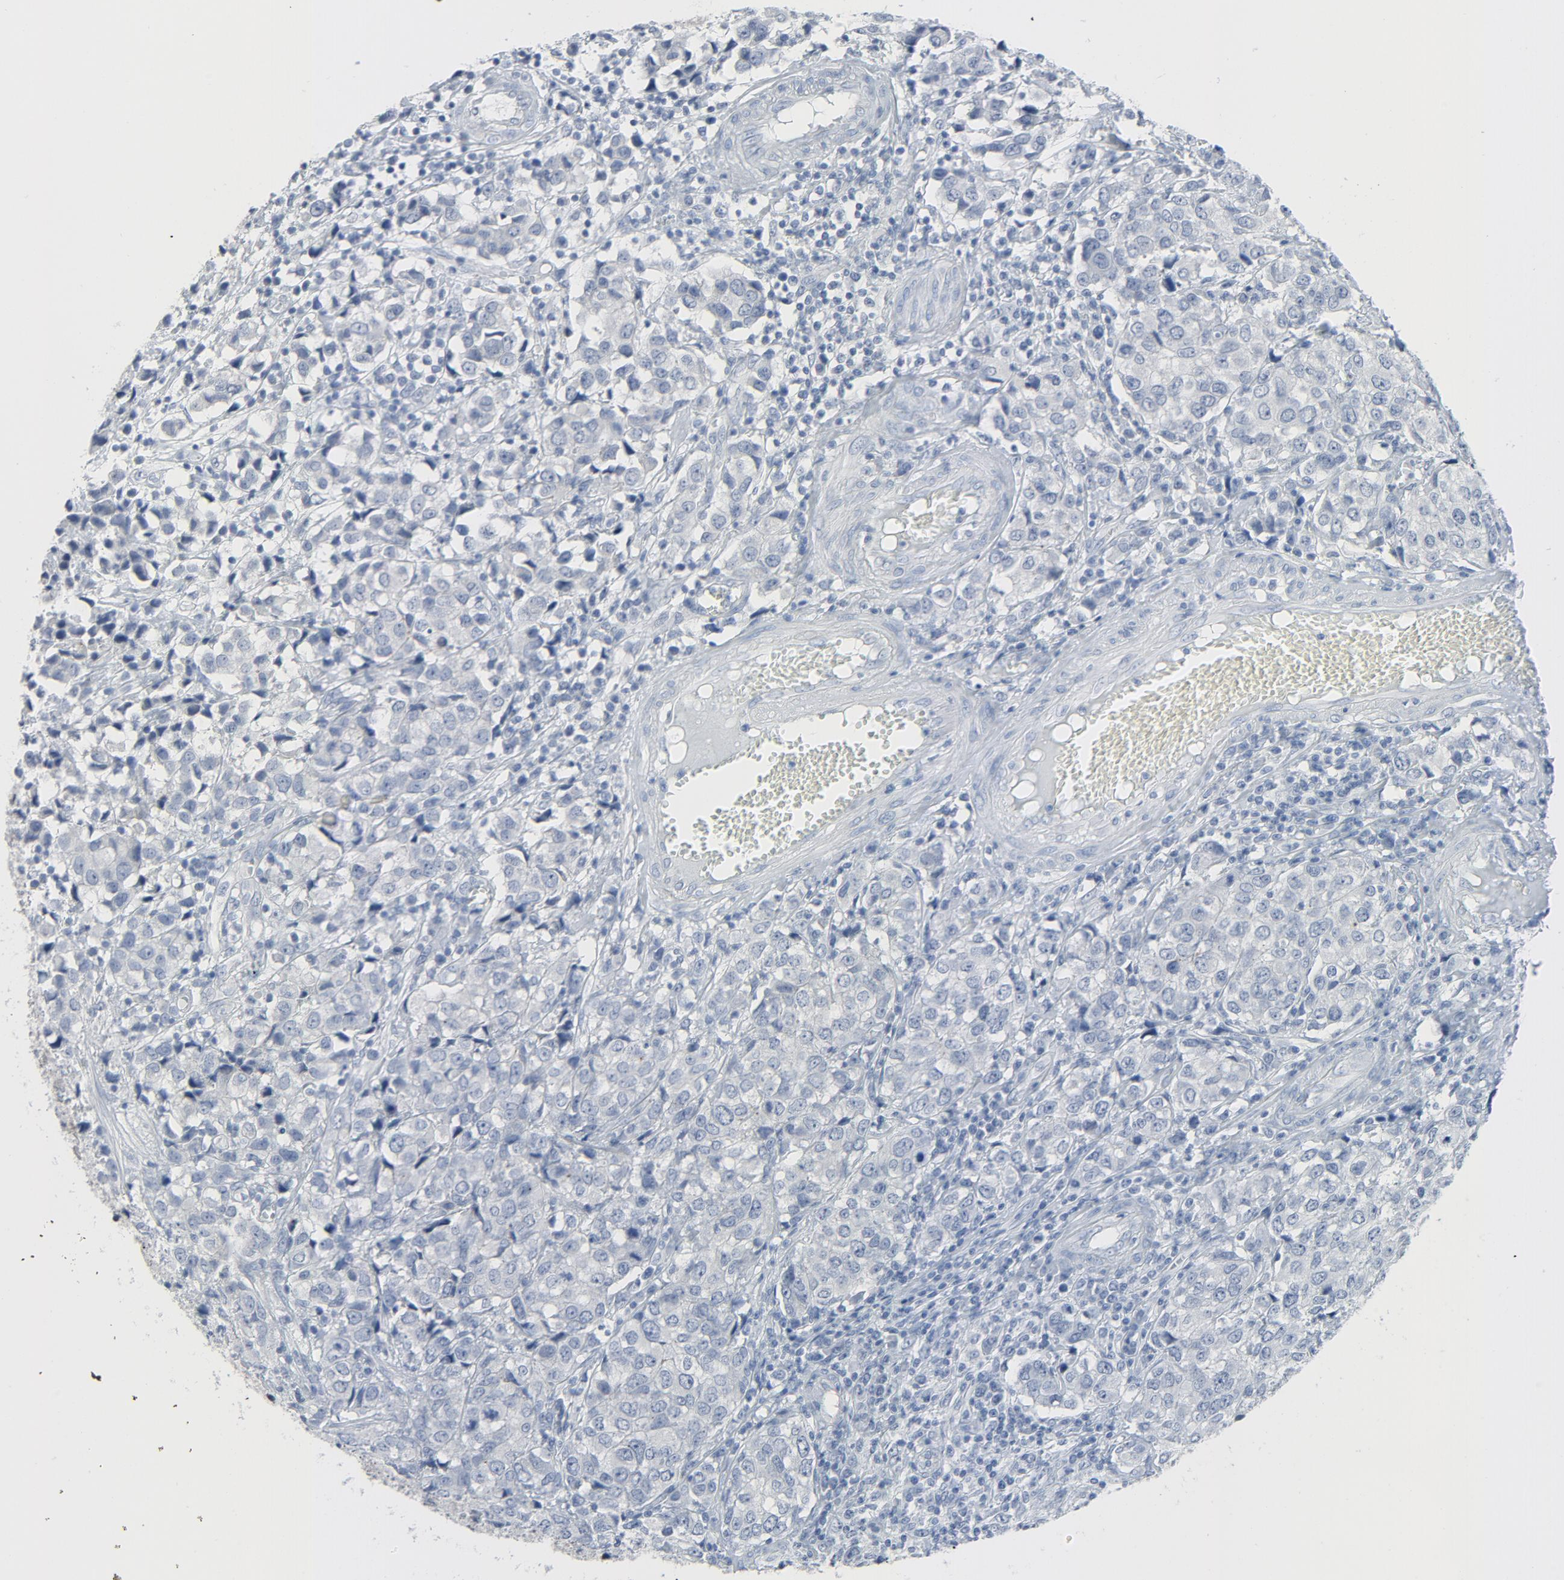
{"staining": {"intensity": "negative", "quantity": "none", "location": "none"}, "tissue": "urothelial cancer", "cell_type": "Tumor cells", "image_type": "cancer", "snomed": [{"axis": "morphology", "description": "Urothelial carcinoma, High grade"}, {"axis": "topography", "description": "Urinary bladder"}], "caption": "A micrograph of human urothelial cancer is negative for staining in tumor cells. Brightfield microscopy of immunohistochemistry stained with DAB (3,3'-diaminobenzidine) (brown) and hematoxylin (blue), captured at high magnification.", "gene": "TSG101", "patient": {"sex": "female", "age": 75}}